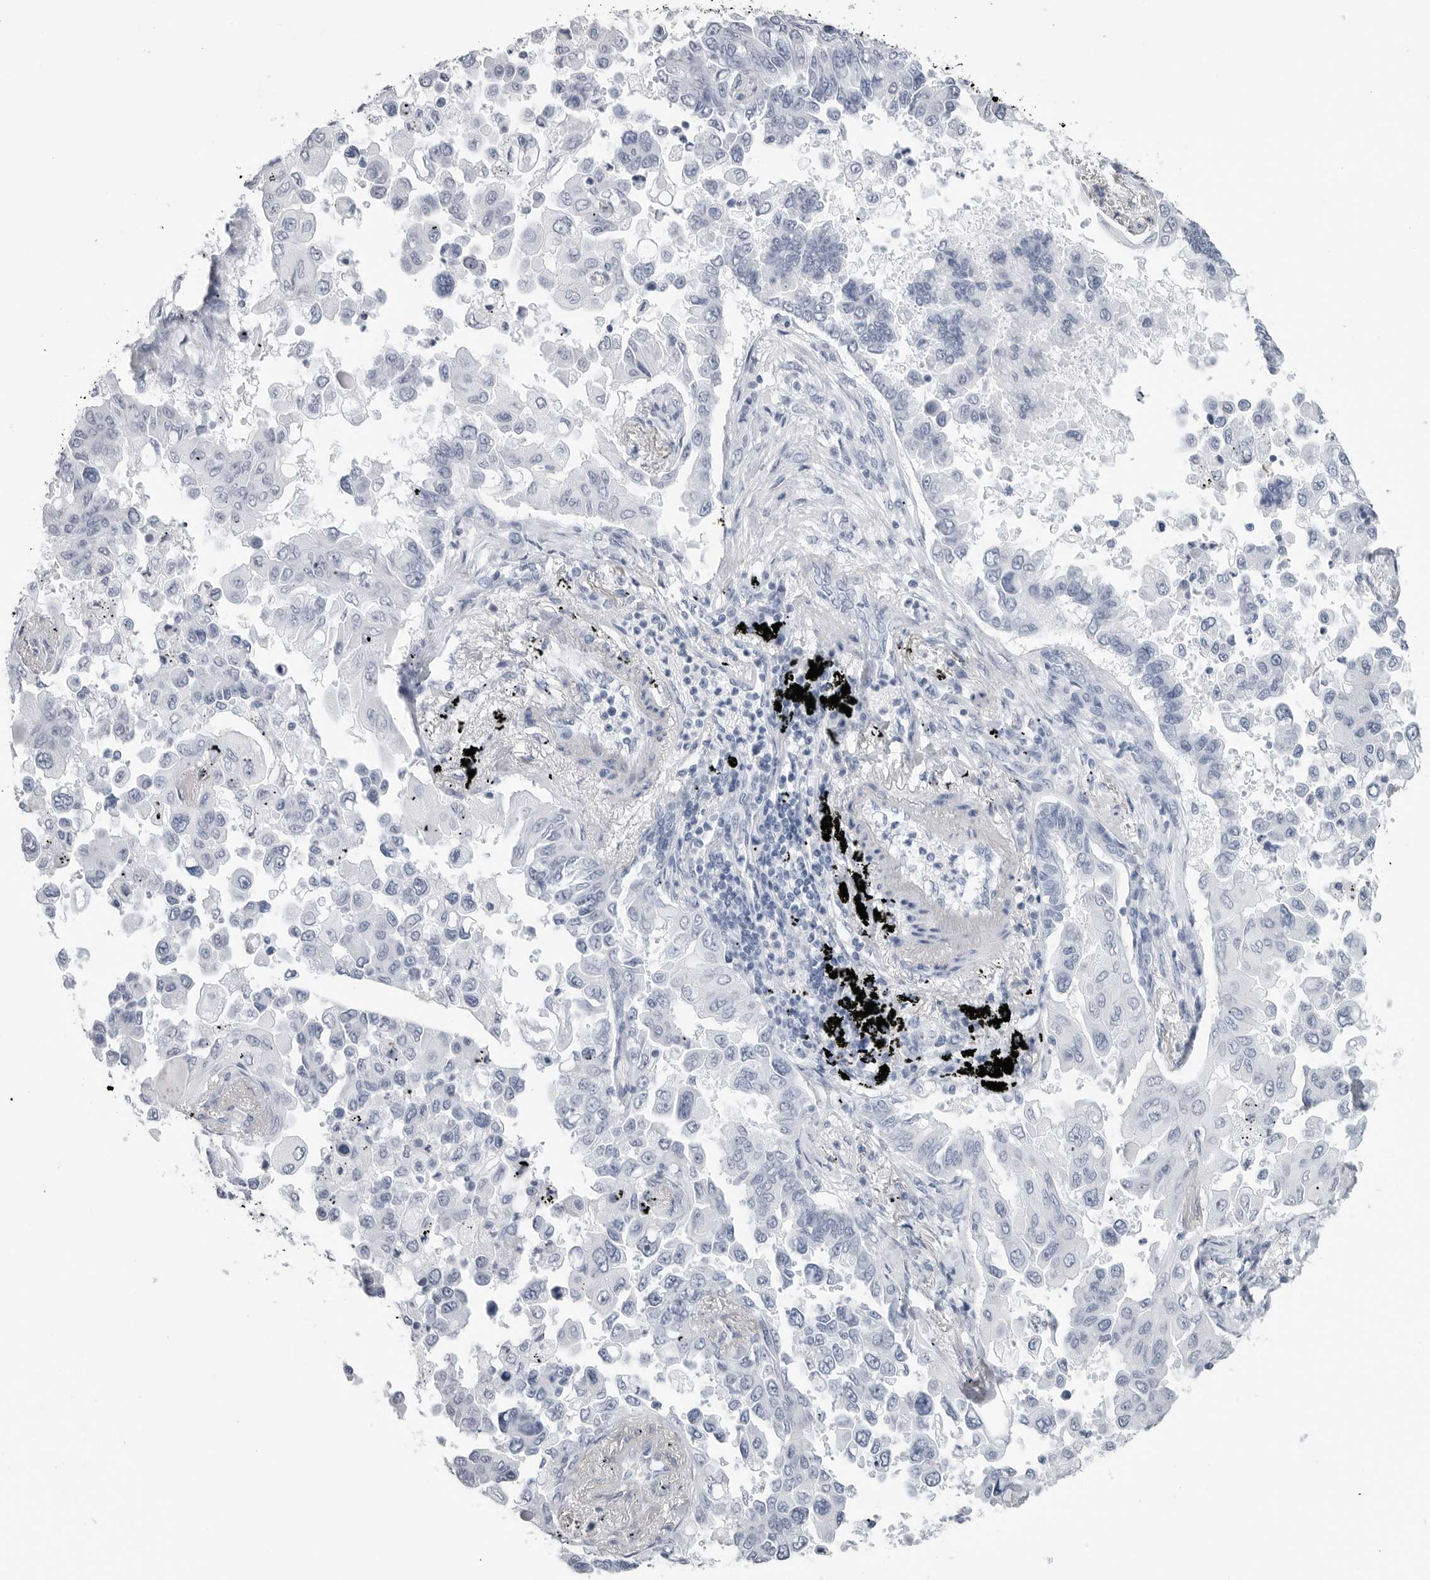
{"staining": {"intensity": "negative", "quantity": "none", "location": "none"}, "tissue": "lung cancer", "cell_type": "Tumor cells", "image_type": "cancer", "snomed": [{"axis": "morphology", "description": "Adenocarcinoma, NOS"}, {"axis": "topography", "description": "Lung"}], "caption": "An image of lung adenocarcinoma stained for a protein exhibits no brown staining in tumor cells. Nuclei are stained in blue.", "gene": "CSH1", "patient": {"sex": "female", "age": 67}}